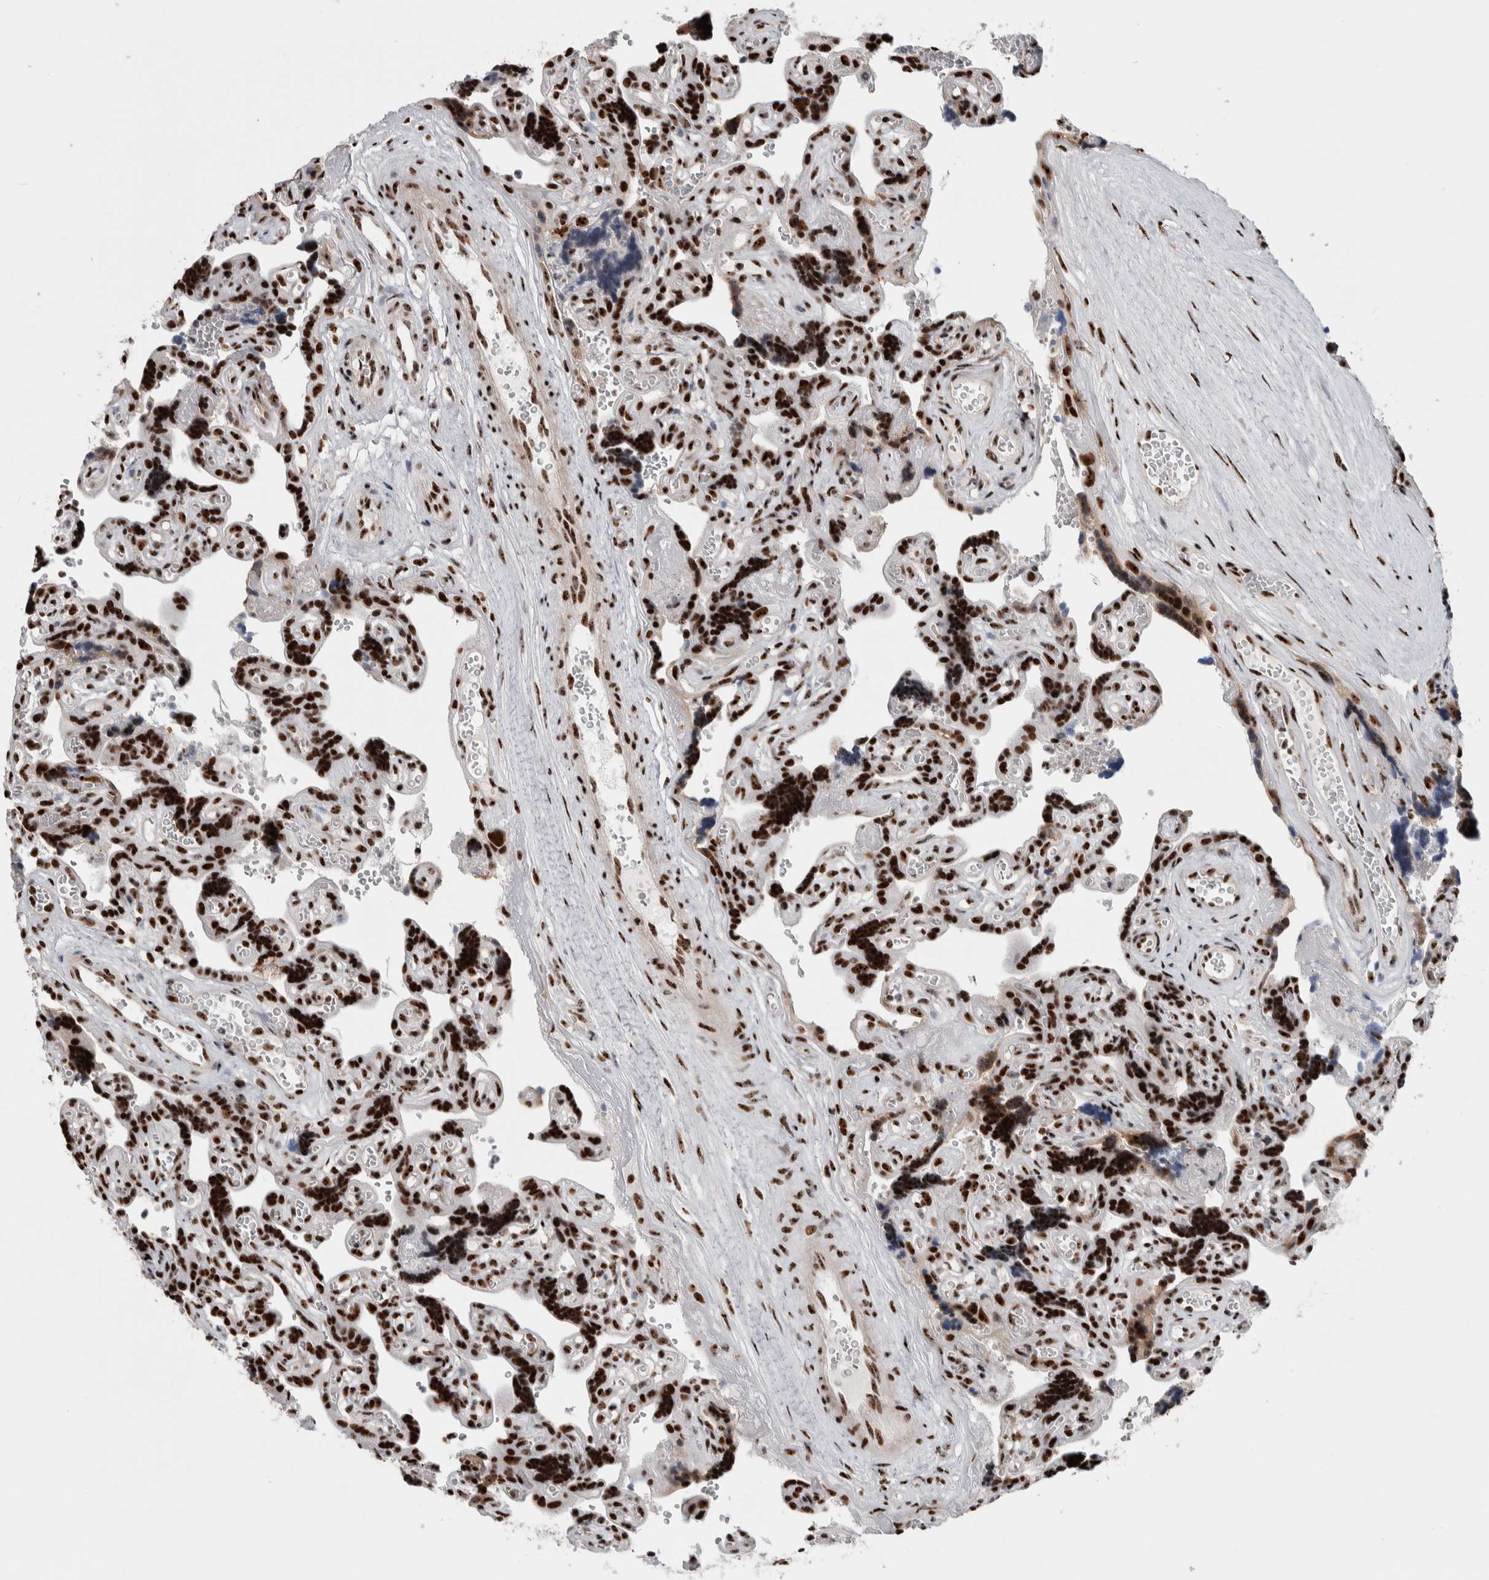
{"staining": {"intensity": "strong", "quantity": ">75%", "location": "nuclear"}, "tissue": "placenta", "cell_type": "Decidual cells", "image_type": "normal", "snomed": [{"axis": "morphology", "description": "Normal tissue, NOS"}, {"axis": "topography", "description": "Placenta"}], "caption": "A high-resolution histopathology image shows immunohistochemistry staining of unremarkable placenta, which shows strong nuclear staining in approximately >75% of decidual cells.", "gene": "NCL", "patient": {"sex": "female", "age": 30}}